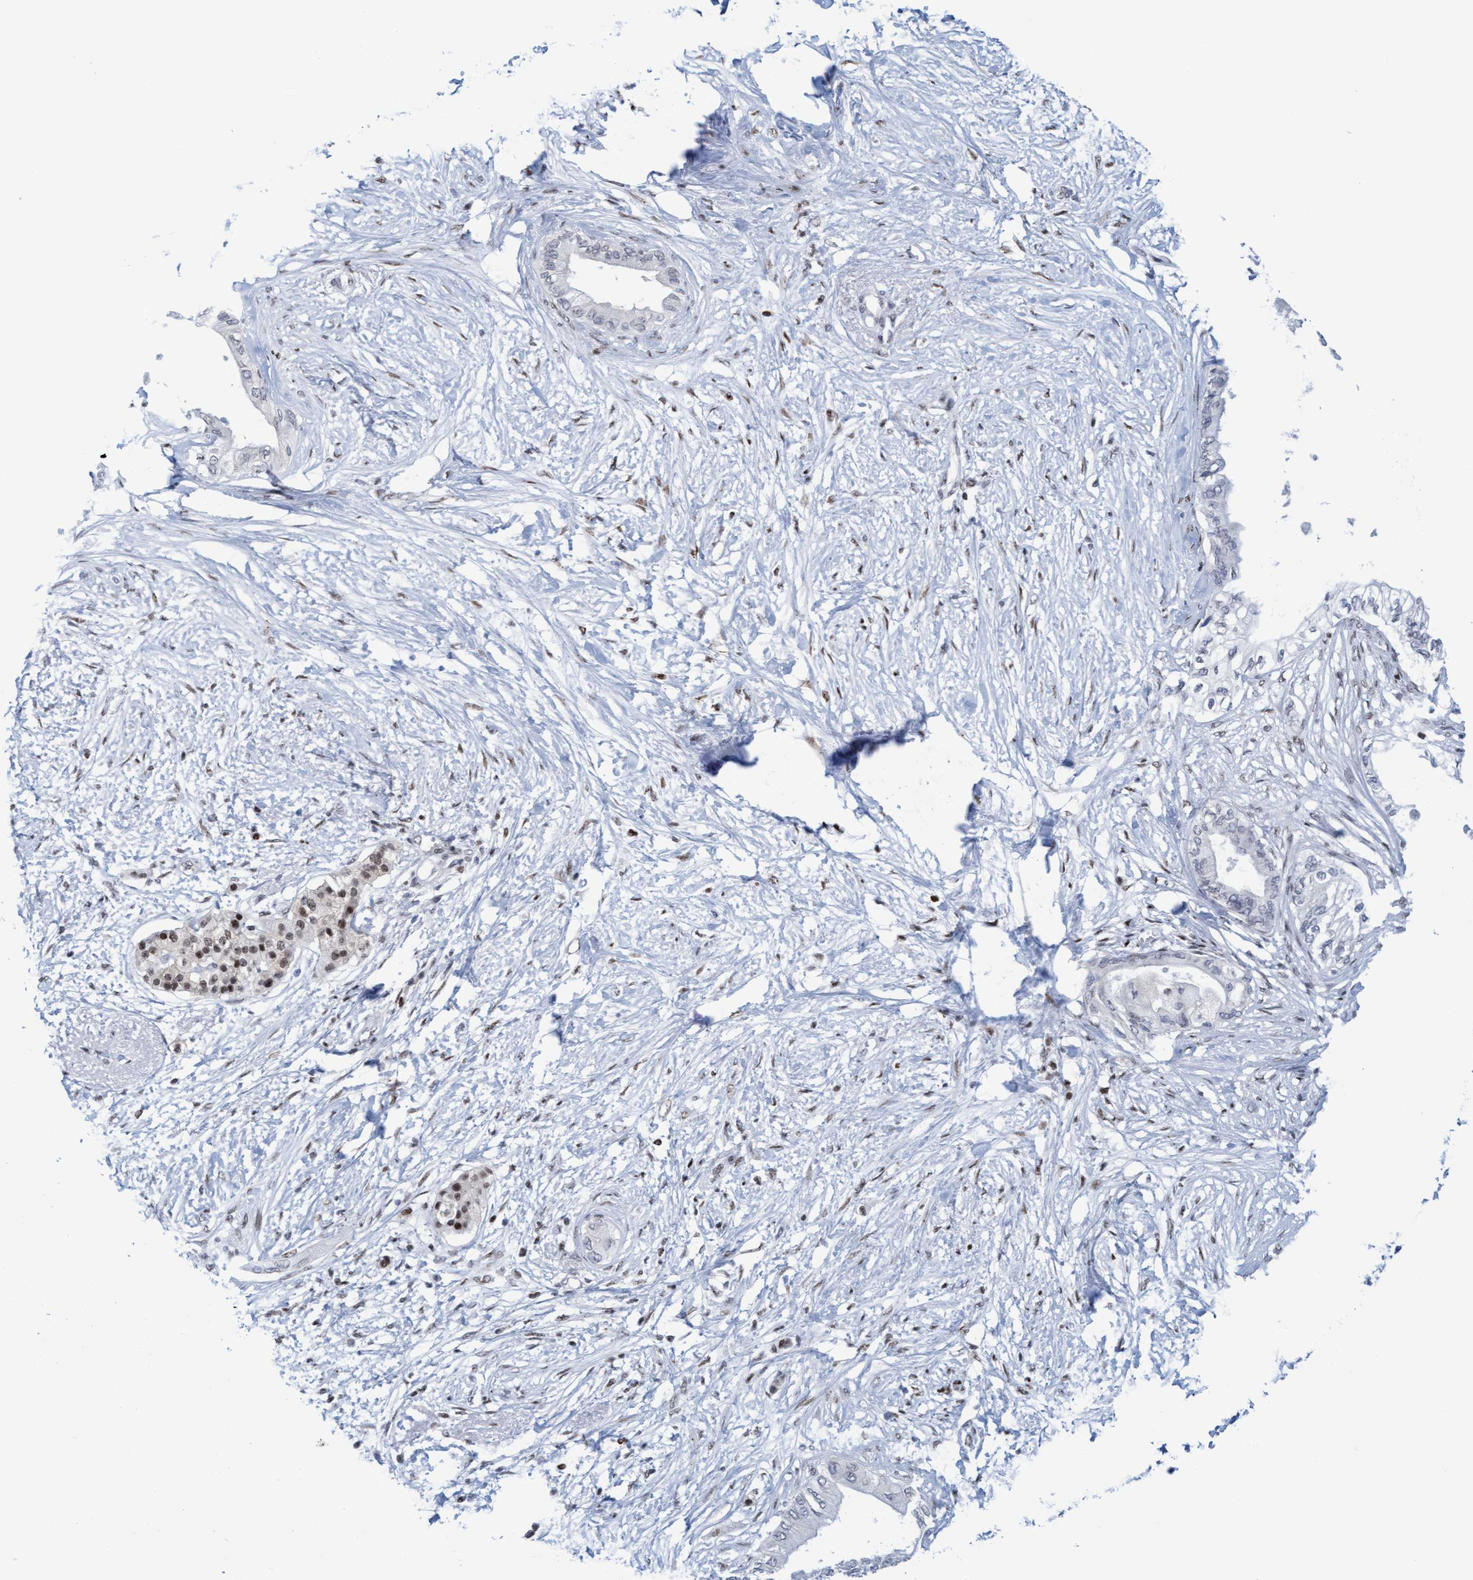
{"staining": {"intensity": "negative", "quantity": "none", "location": "none"}, "tissue": "pancreatic cancer", "cell_type": "Tumor cells", "image_type": "cancer", "snomed": [{"axis": "morphology", "description": "Normal tissue, NOS"}, {"axis": "morphology", "description": "Adenocarcinoma, NOS"}, {"axis": "topography", "description": "Pancreas"}, {"axis": "topography", "description": "Duodenum"}], "caption": "Tumor cells show no significant protein expression in adenocarcinoma (pancreatic).", "gene": "GLRX2", "patient": {"sex": "female", "age": 60}}